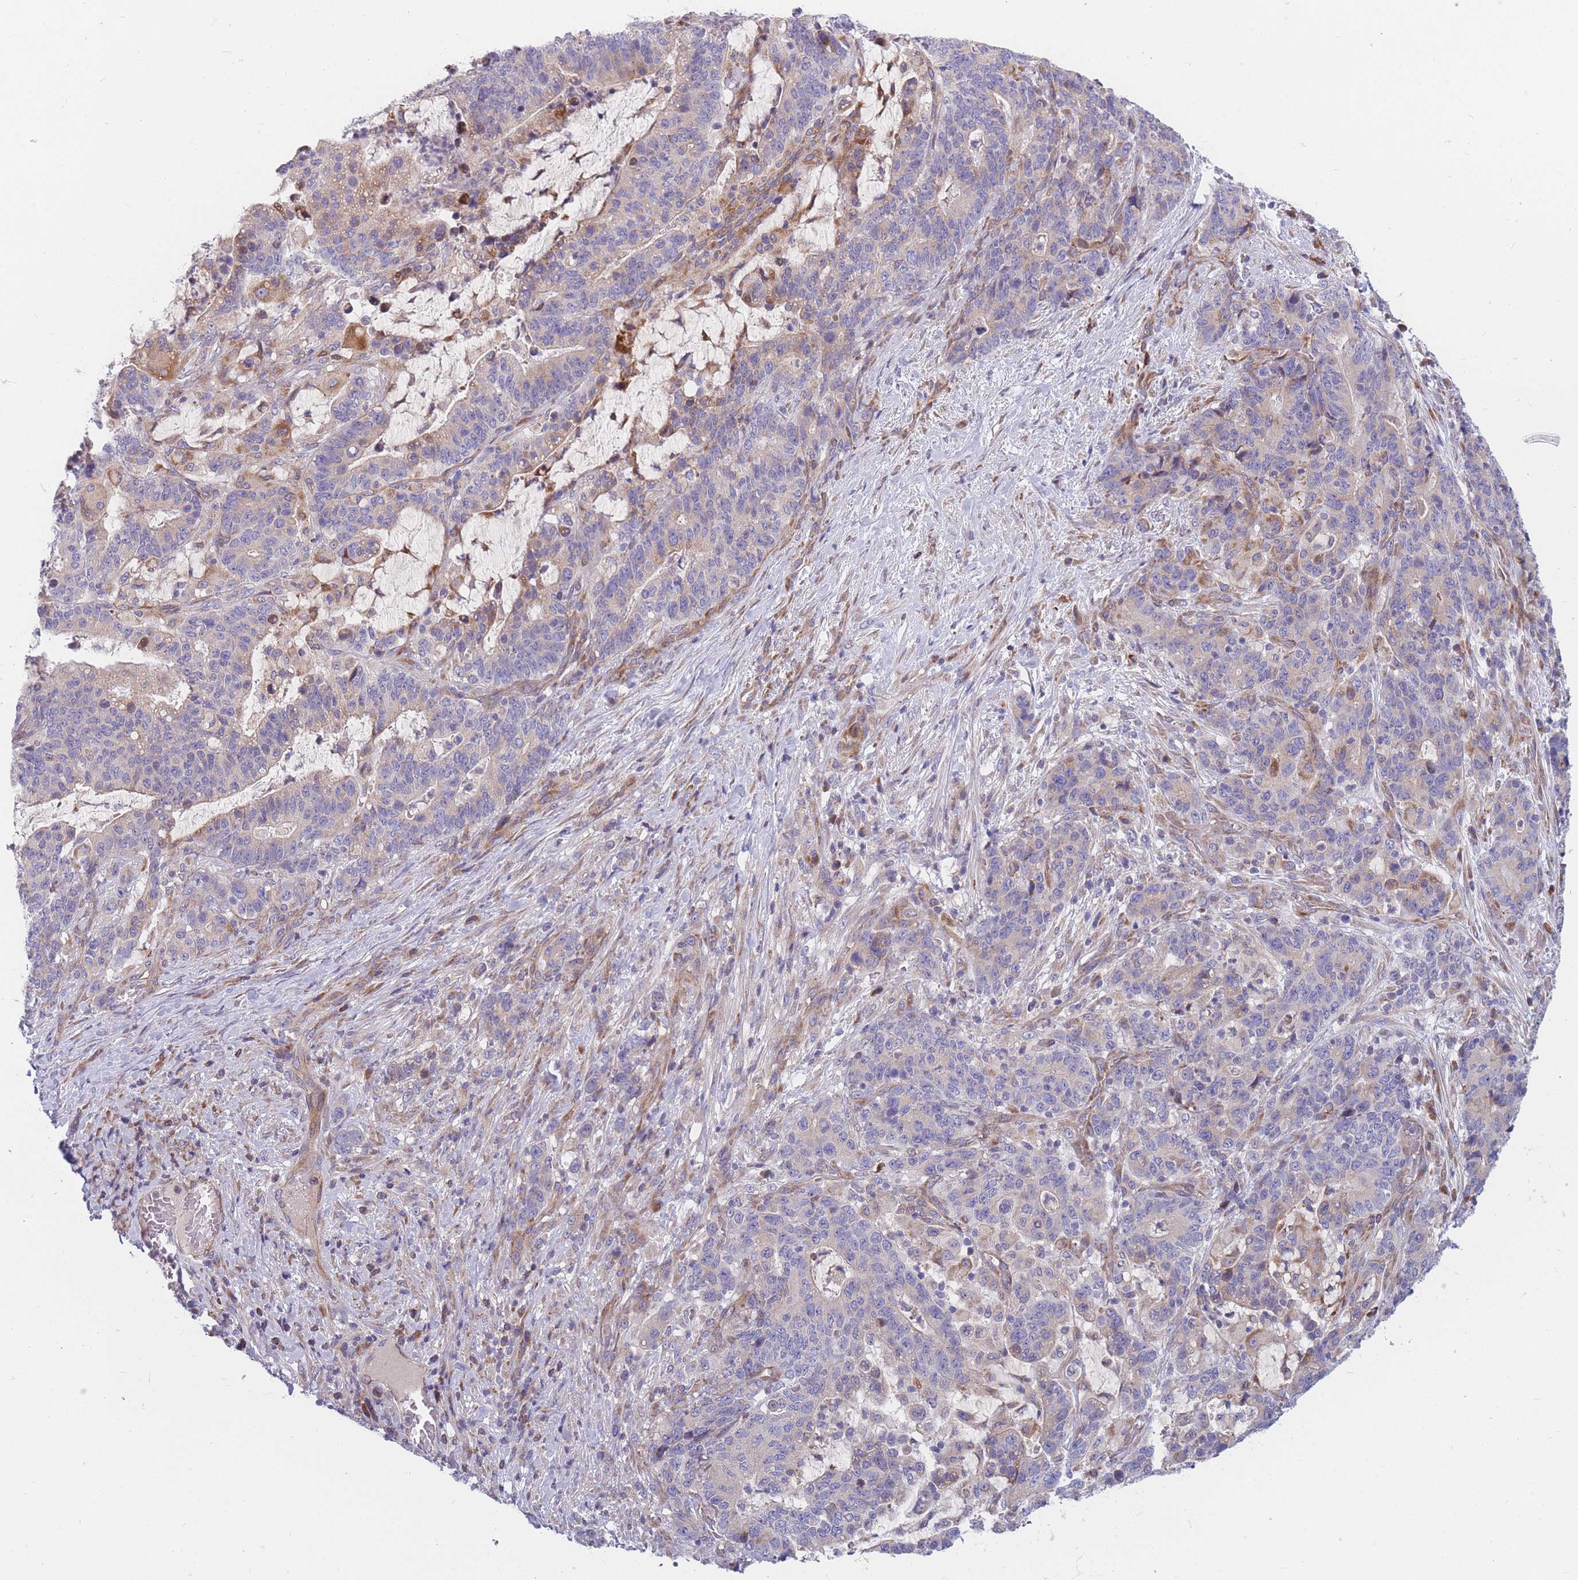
{"staining": {"intensity": "negative", "quantity": "none", "location": "none"}, "tissue": "stomach cancer", "cell_type": "Tumor cells", "image_type": "cancer", "snomed": [{"axis": "morphology", "description": "Normal tissue, NOS"}, {"axis": "morphology", "description": "Adenocarcinoma, NOS"}, {"axis": "topography", "description": "Stomach"}], "caption": "A micrograph of stomach cancer stained for a protein demonstrates no brown staining in tumor cells.", "gene": "TMEM131L", "patient": {"sex": "female", "age": 64}}